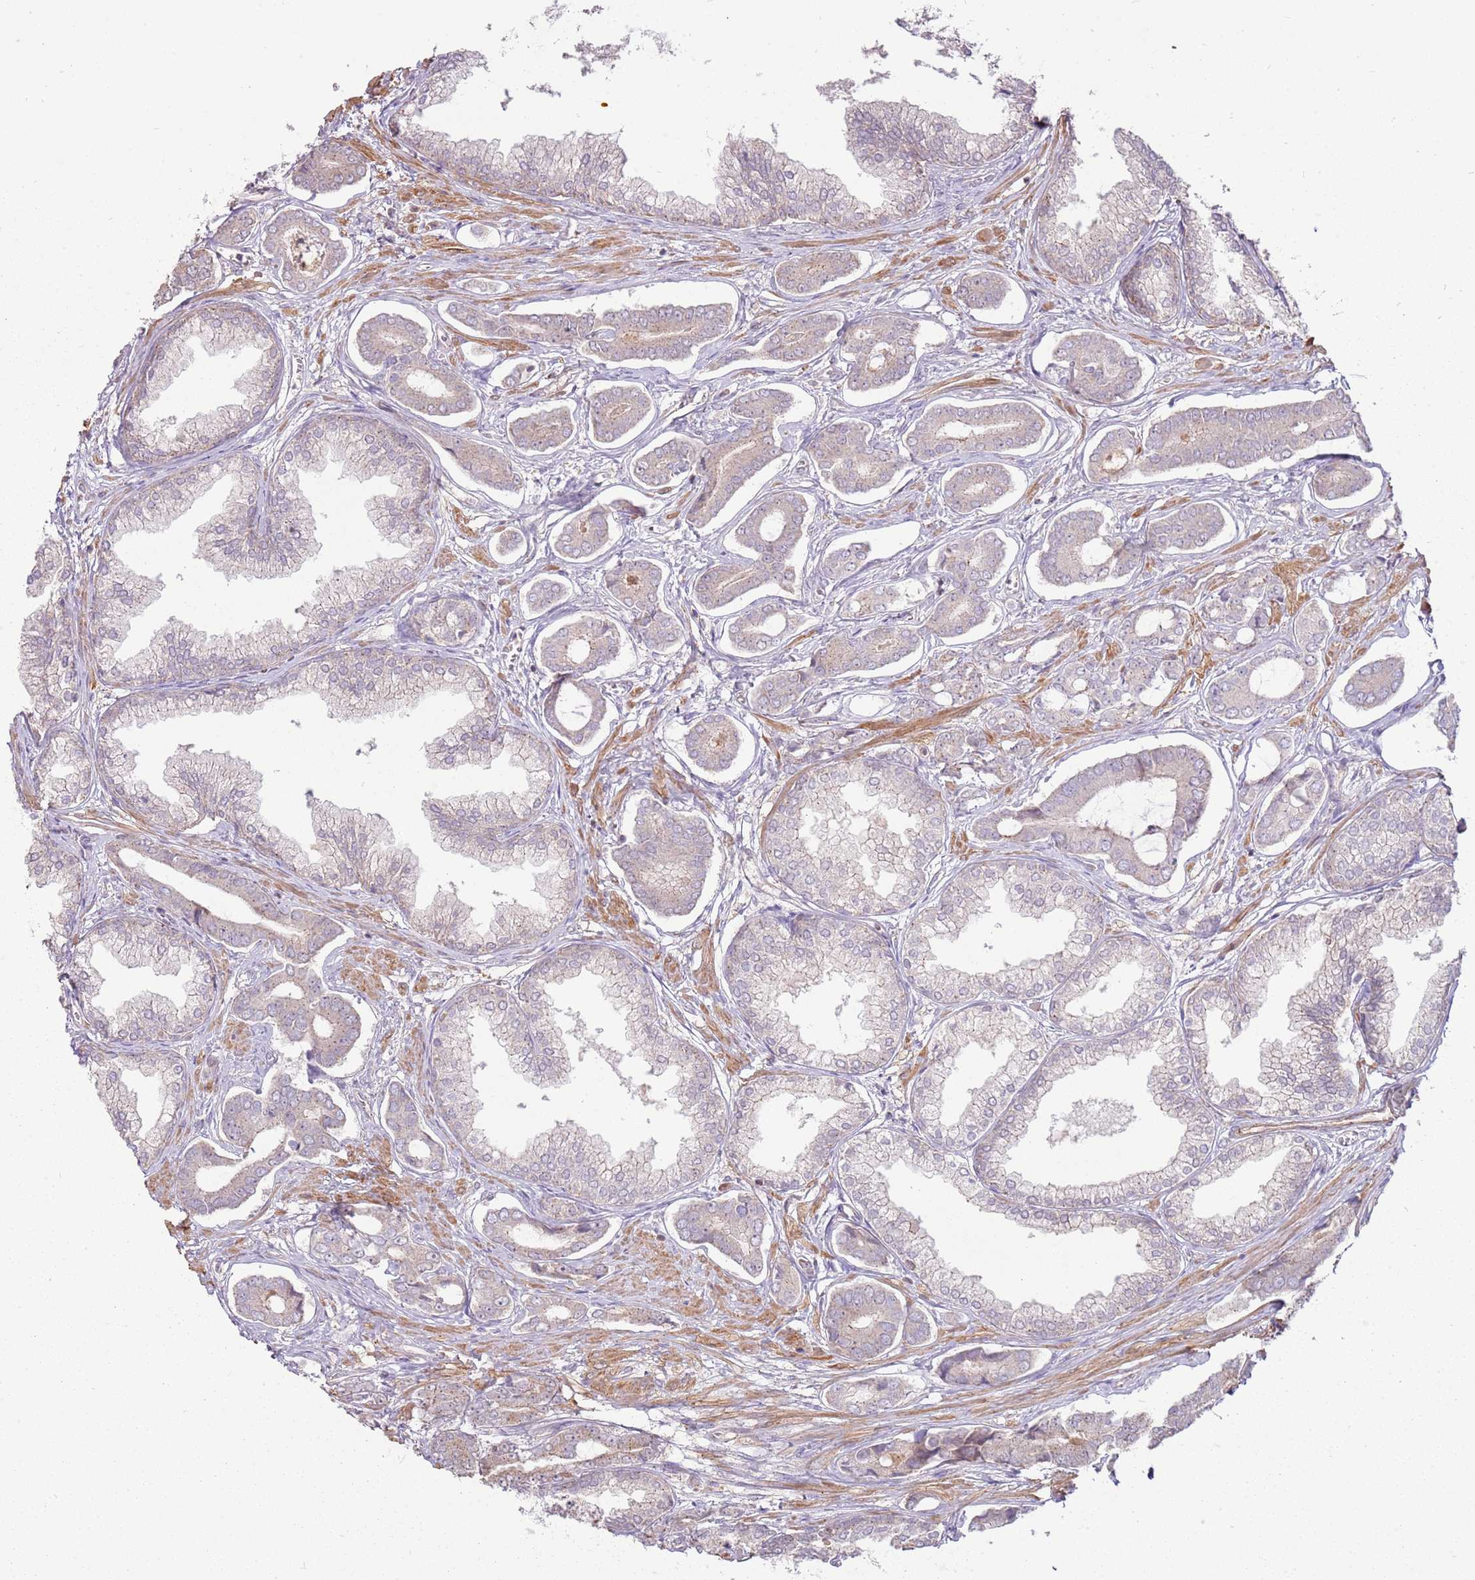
{"staining": {"intensity": "weak", "quantity": "25%-75%", "location": "cytoplasmic/membranous"}, "tissue": "prostate cancer", "cell_type": "Tumor cells", "image_type": "cancer", "snomed": [{"axis": "morphology", "description": "Adenocarcinoma, NOS"}, {"axis": "topography", "description": "Prostate and seminal vesicle, NOS"}], "caption": "Tumor cells reveal low levels of weak cytoplasmic/membranous staining in about 25%-75% of cells in human adenocarcinoma (prostate).", "gene": "SPATA31D1", "patient": {"sex": "male", "age": 76}}